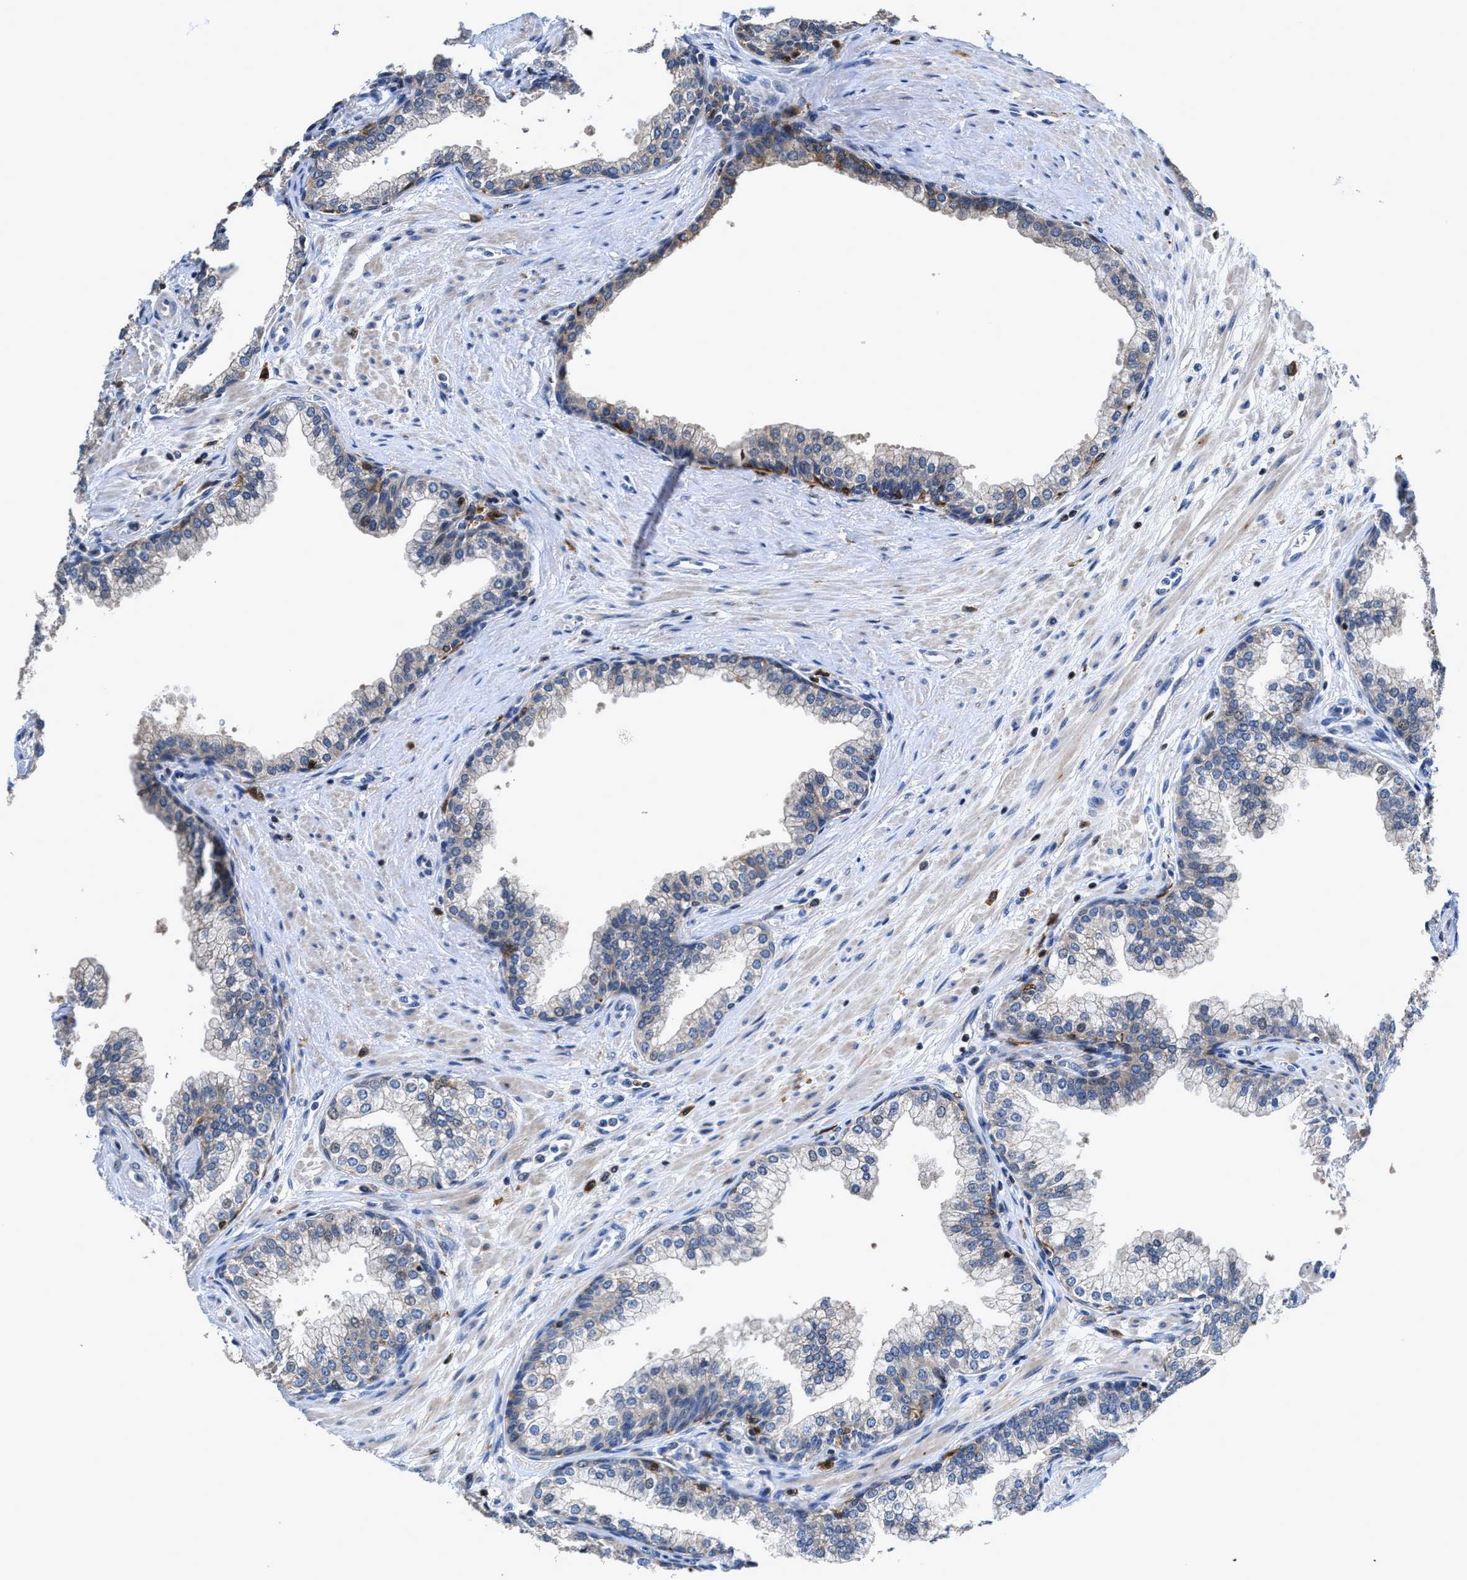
{"staining": {"intensity": "moderate", "quantity": "25%-75%", "location": "cytoplasmic/membranous"}, "tissue": "prostate", "cell_type": "Glandular cells", "image_type": "normal", "snomed": [{"axis": "morphology", "description": "Normal tissue, NOS"}, {"axis": "morphology", "description": "Urothelial carcinoma, Low grade"}, {"axis": "topography", "description": "Urinary bladder"}, {"axis": "topography", "description": "Prostate"}], "caption": "Immunohistochemical staining of unremarkable human prostate demonstrates medium levels of moderate cytoplasmic/membranous positivity in approximately 25%-75% of glandular cells. The protein is shown in brown color, while the nuclei are stained blue.", "gene": "RGS10", "patient": {"sex": "male", "age": 60}}